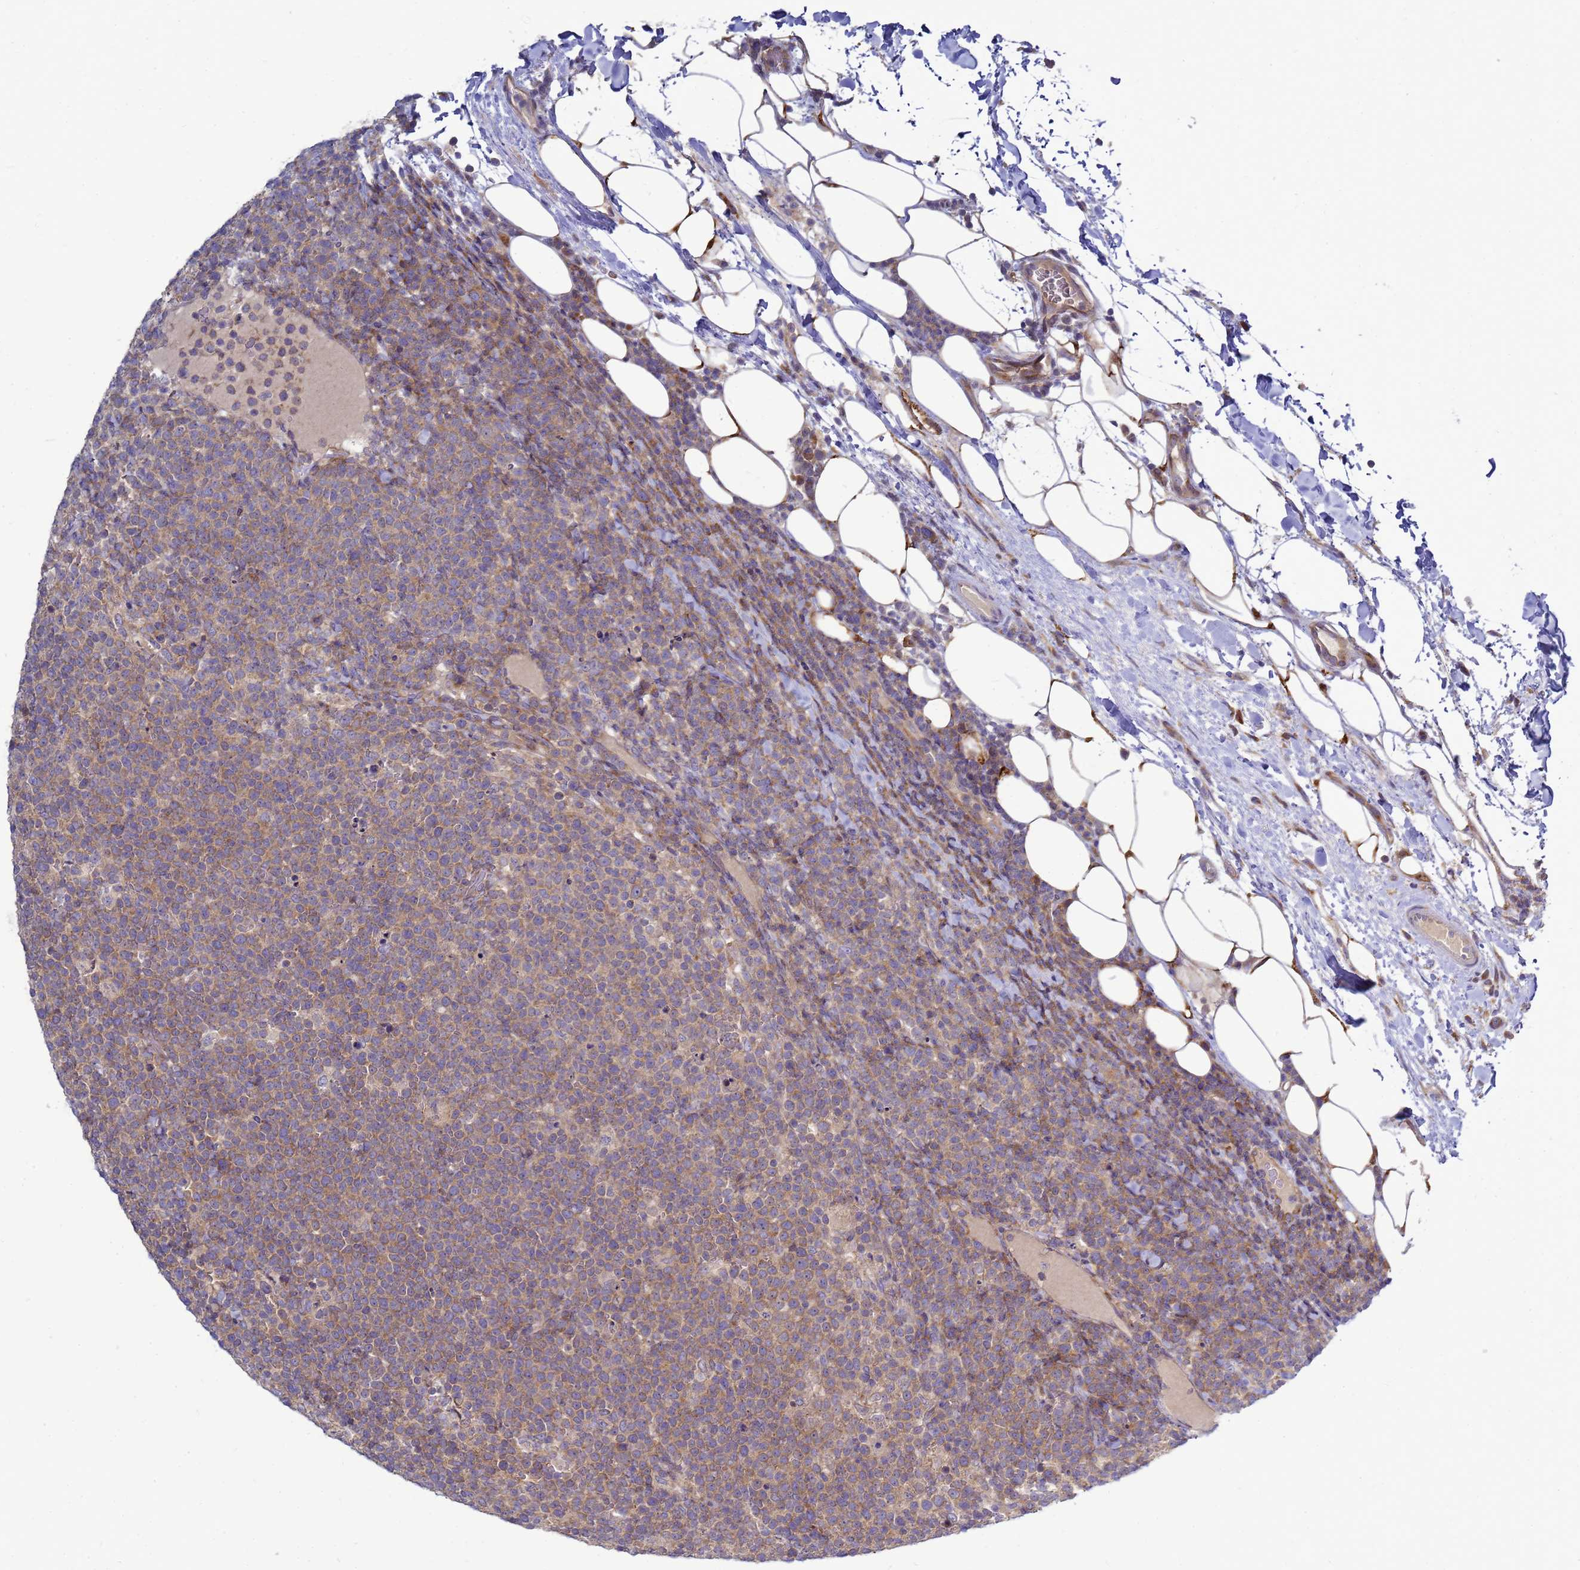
{"staining": {"intensity": "moderate", "quantity": "25%-75%", "location": "cytoplasmic/membranous"}, "tissue": "lymphoma", "cell_type": "Tumor cells", "image_type": "cancer", "snomed": [{"axis": "morphology", "description": "Malignant lymphoma, non-Hodgkin's type, High grade"}, {"axis": "topography", "description": "Lymph node"}], "caption": "High-grade malignant lymphoma, non-Hodgkin's type stained with a protein marker exhibits moderate staining in tumor cells.", "gene": "MON1B", "patient": {"sex": "male", "age": 61}}